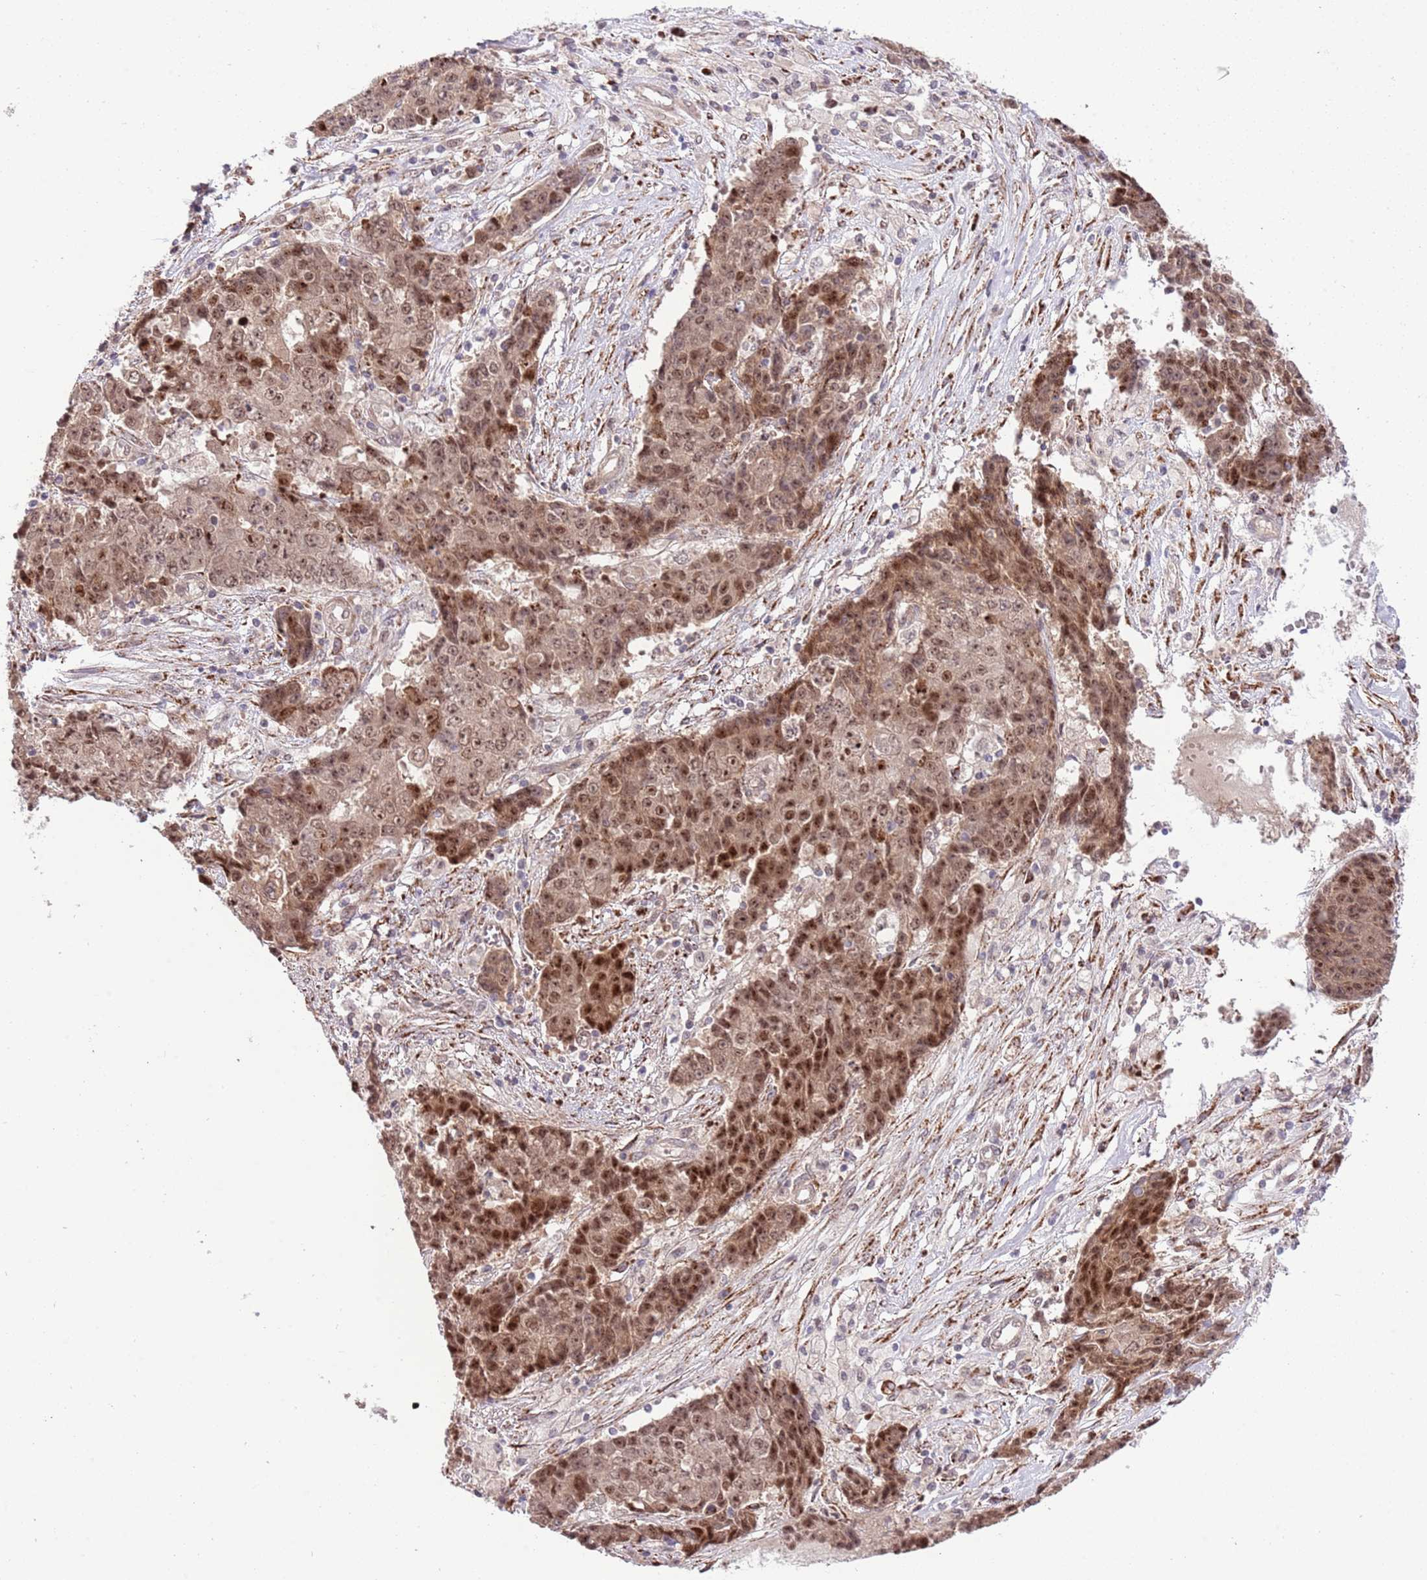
{"staining": {"intensity": "strong", "quantity": ">75%", "location": "cytoplasmic/membranous,nuclear"}, "tissue": "ovarian cancer", "cell_type": "Tumor cells", "image_type": "cancer", "snomed": [{"axis": "morphology", "description": "Carcinoma, endometroid"}, {"axis": "topography", "description": "Ovary"}], "caption": "Immunohistochemistry (IHC) (DAB (3,3'-diaminobenzidine)) staining of human ovarian cancer (endometroid carcinoma) shows strong cytoplasmic/membranous and nuclear protein staining in approximately >75% of tumor cells.", "gene": "CHD1", "patient": {"sex": "female", "age": 42}}